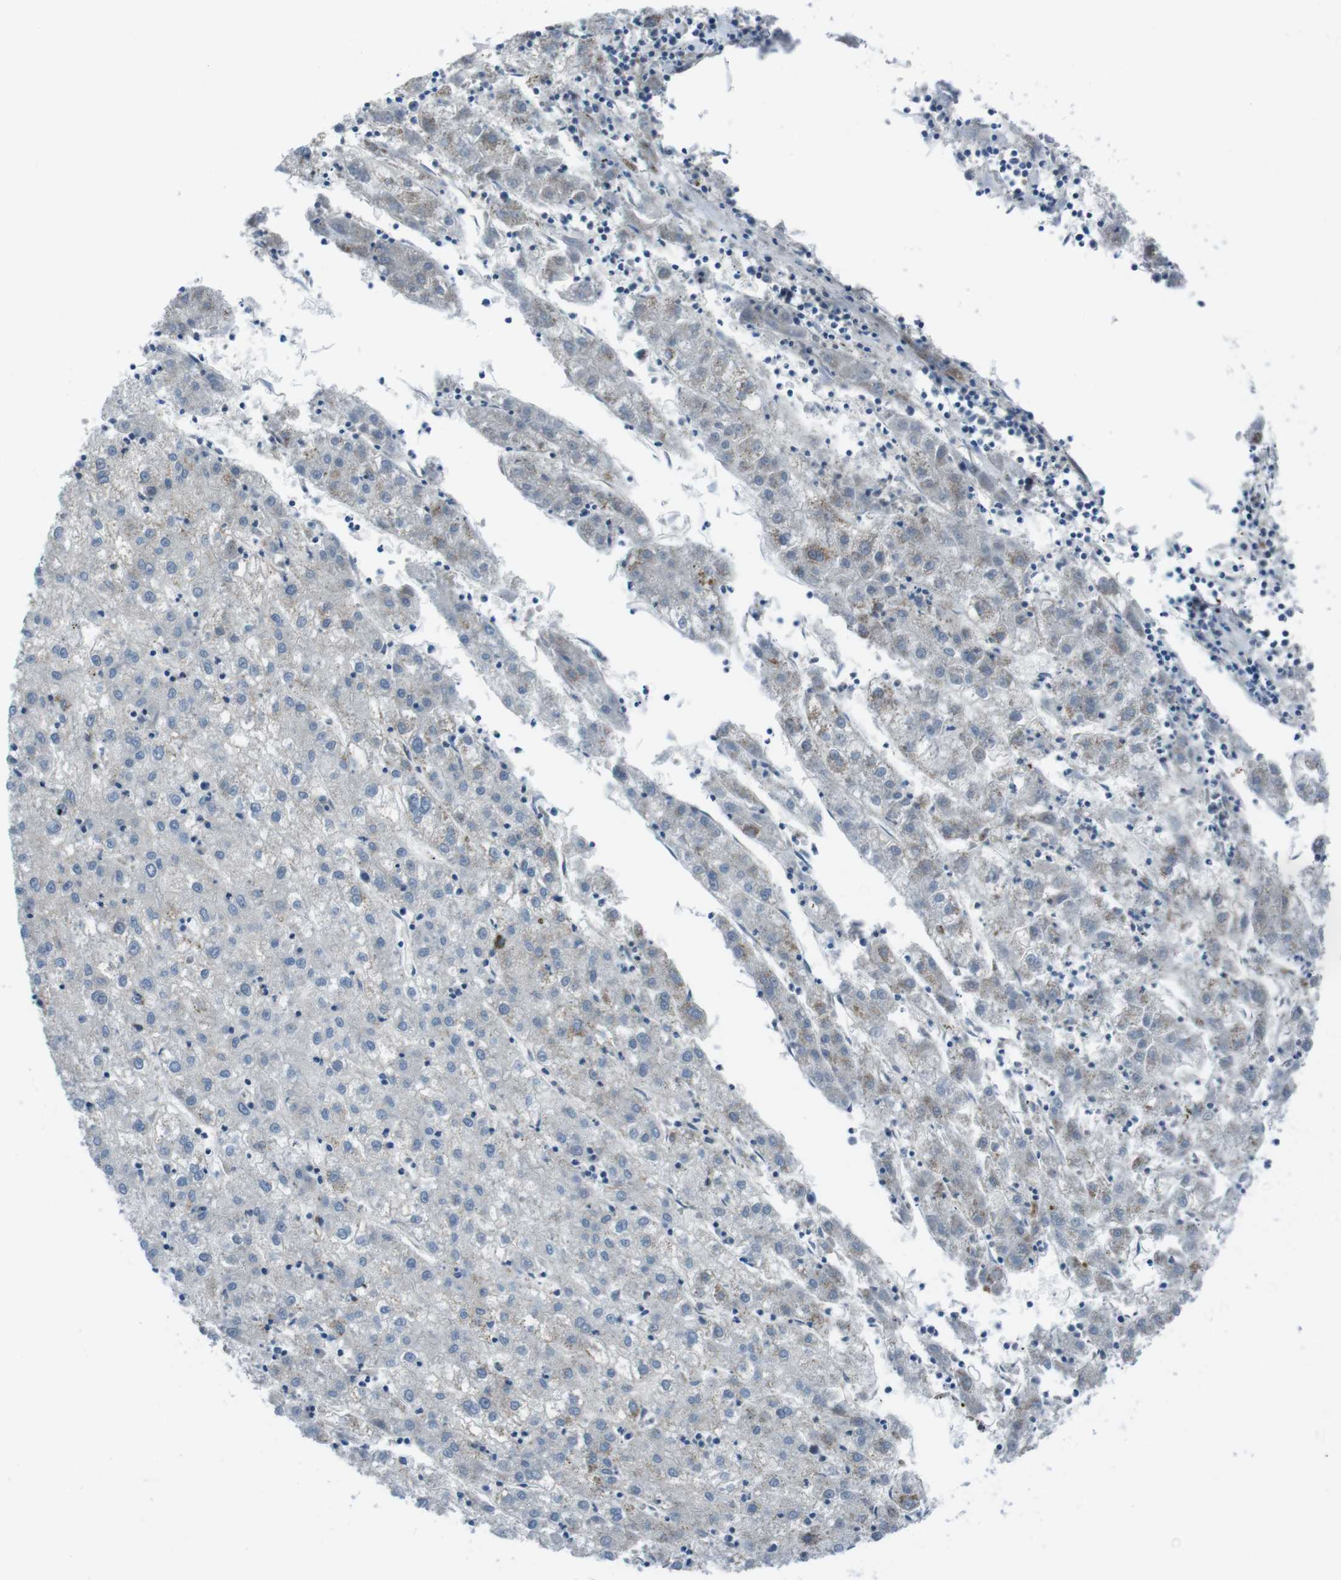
{"staining": {"intensity": "negative", "quantity": "none", "location": "none"}, "tissue": "liver cancer", "cell_type": "Tumor cells", "image_type": "cancer", "snomed": [{"axis": "morphology", "description": "Carcinoma, Hepatocellular, NOS"}, {"axis": "topography", "description": "Liver"}], "caption": "Immunohistochemistry photomicrograph of liver cancer stained for a protein (brown), which shows no positivity in tumor cells.", "gene": "FAM174B", "patient": {"sex": "male", "age": 72}}